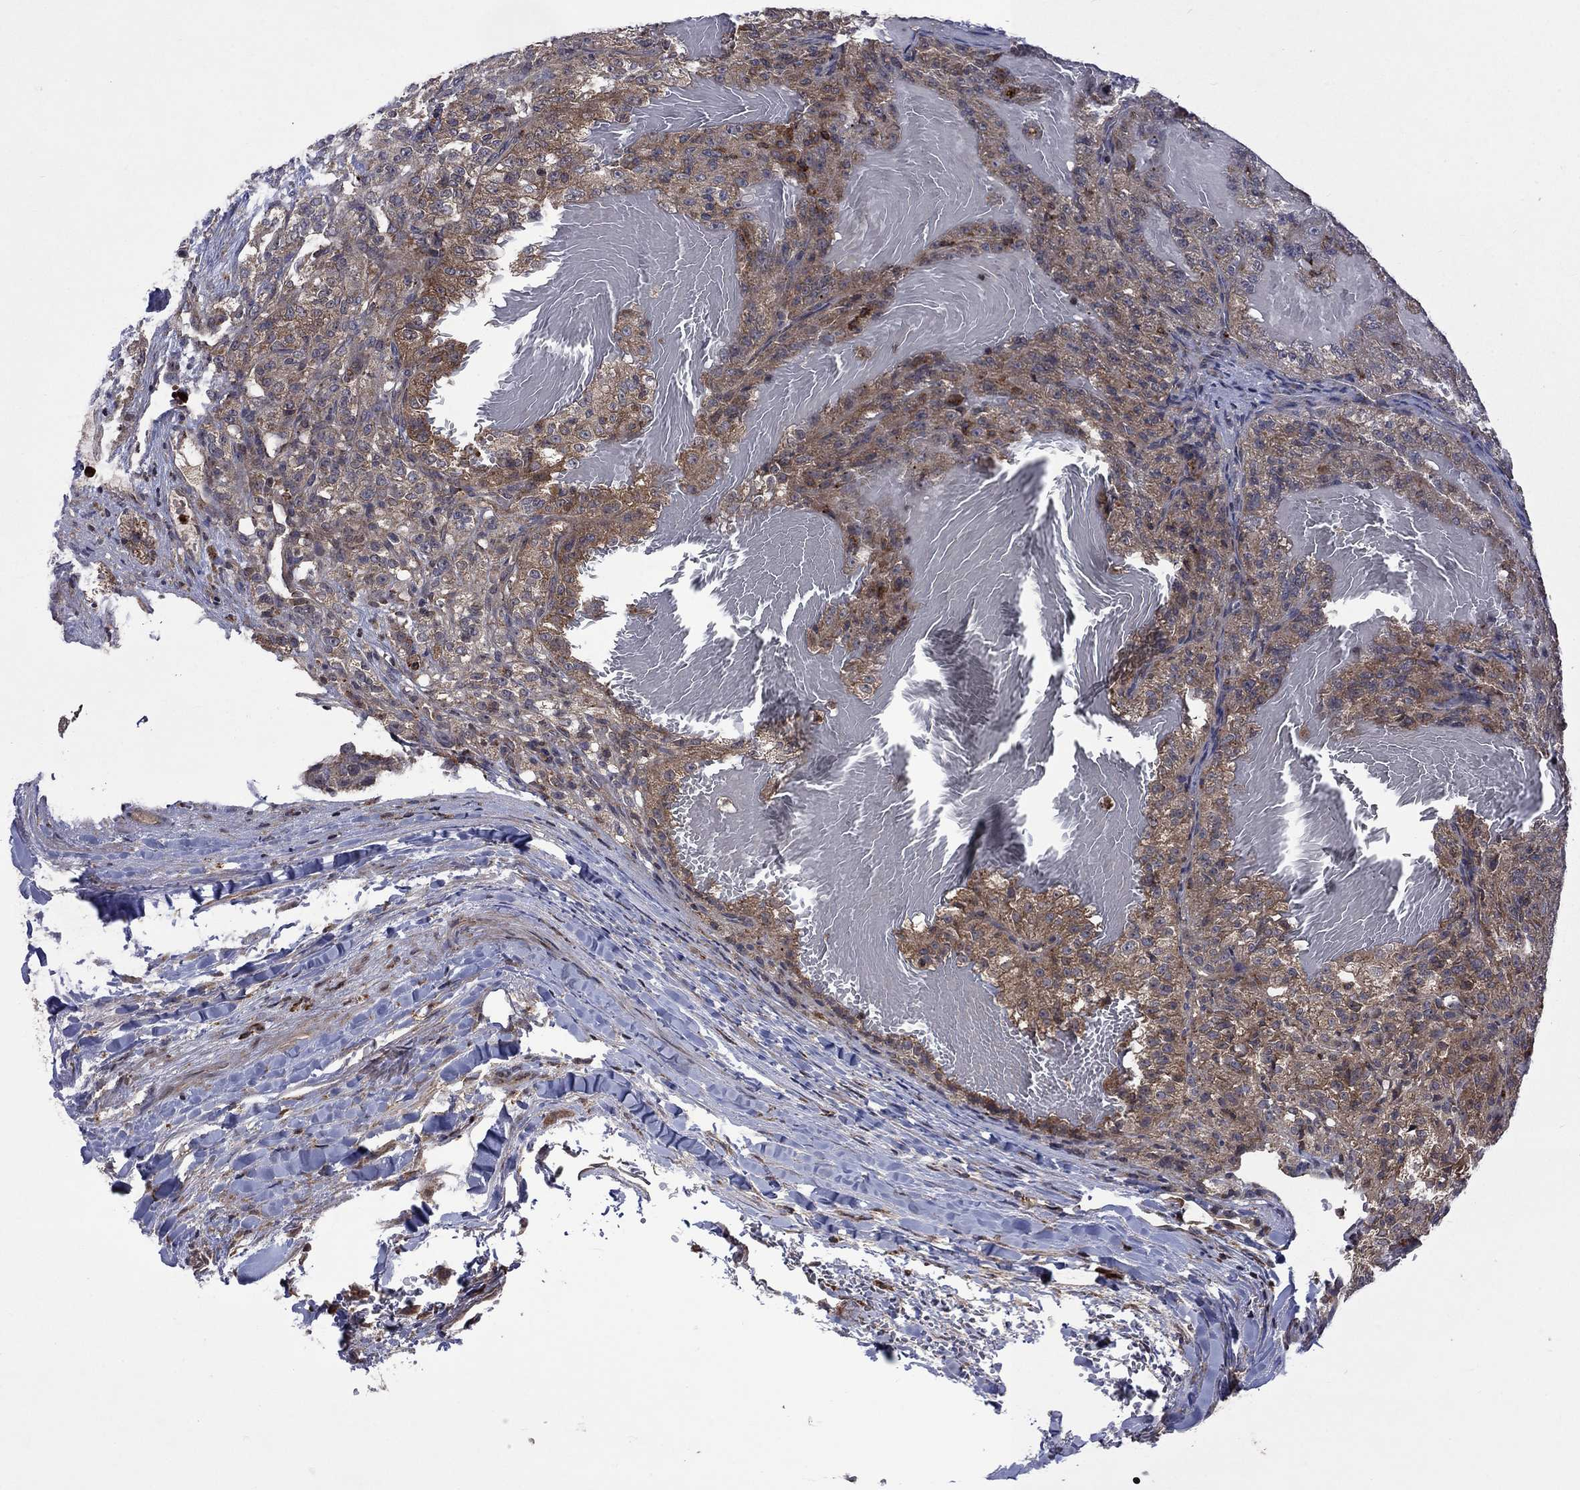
{"staining": {"intensity": "moderate", "quantity": "25%-75%", "location": "cytoplasmic/membranous"}, "tissue": "renal cancer", "cell_type": "Tumor cells", "image_type": "cancer", "snomed": [{"axis": "morphology", "description": "Adenocarcinoma, NOS"}, {"axis": "topography", "description": "Kidney"}], "caption": "About 25%-75% of tumor cells in renal cancer show moderate cytoplasmic/membranous protein positivity as visualized by brown immunohistochemical staining.", "gene": "TMEM33", "patient": {"sex": "female", "age": 63}}